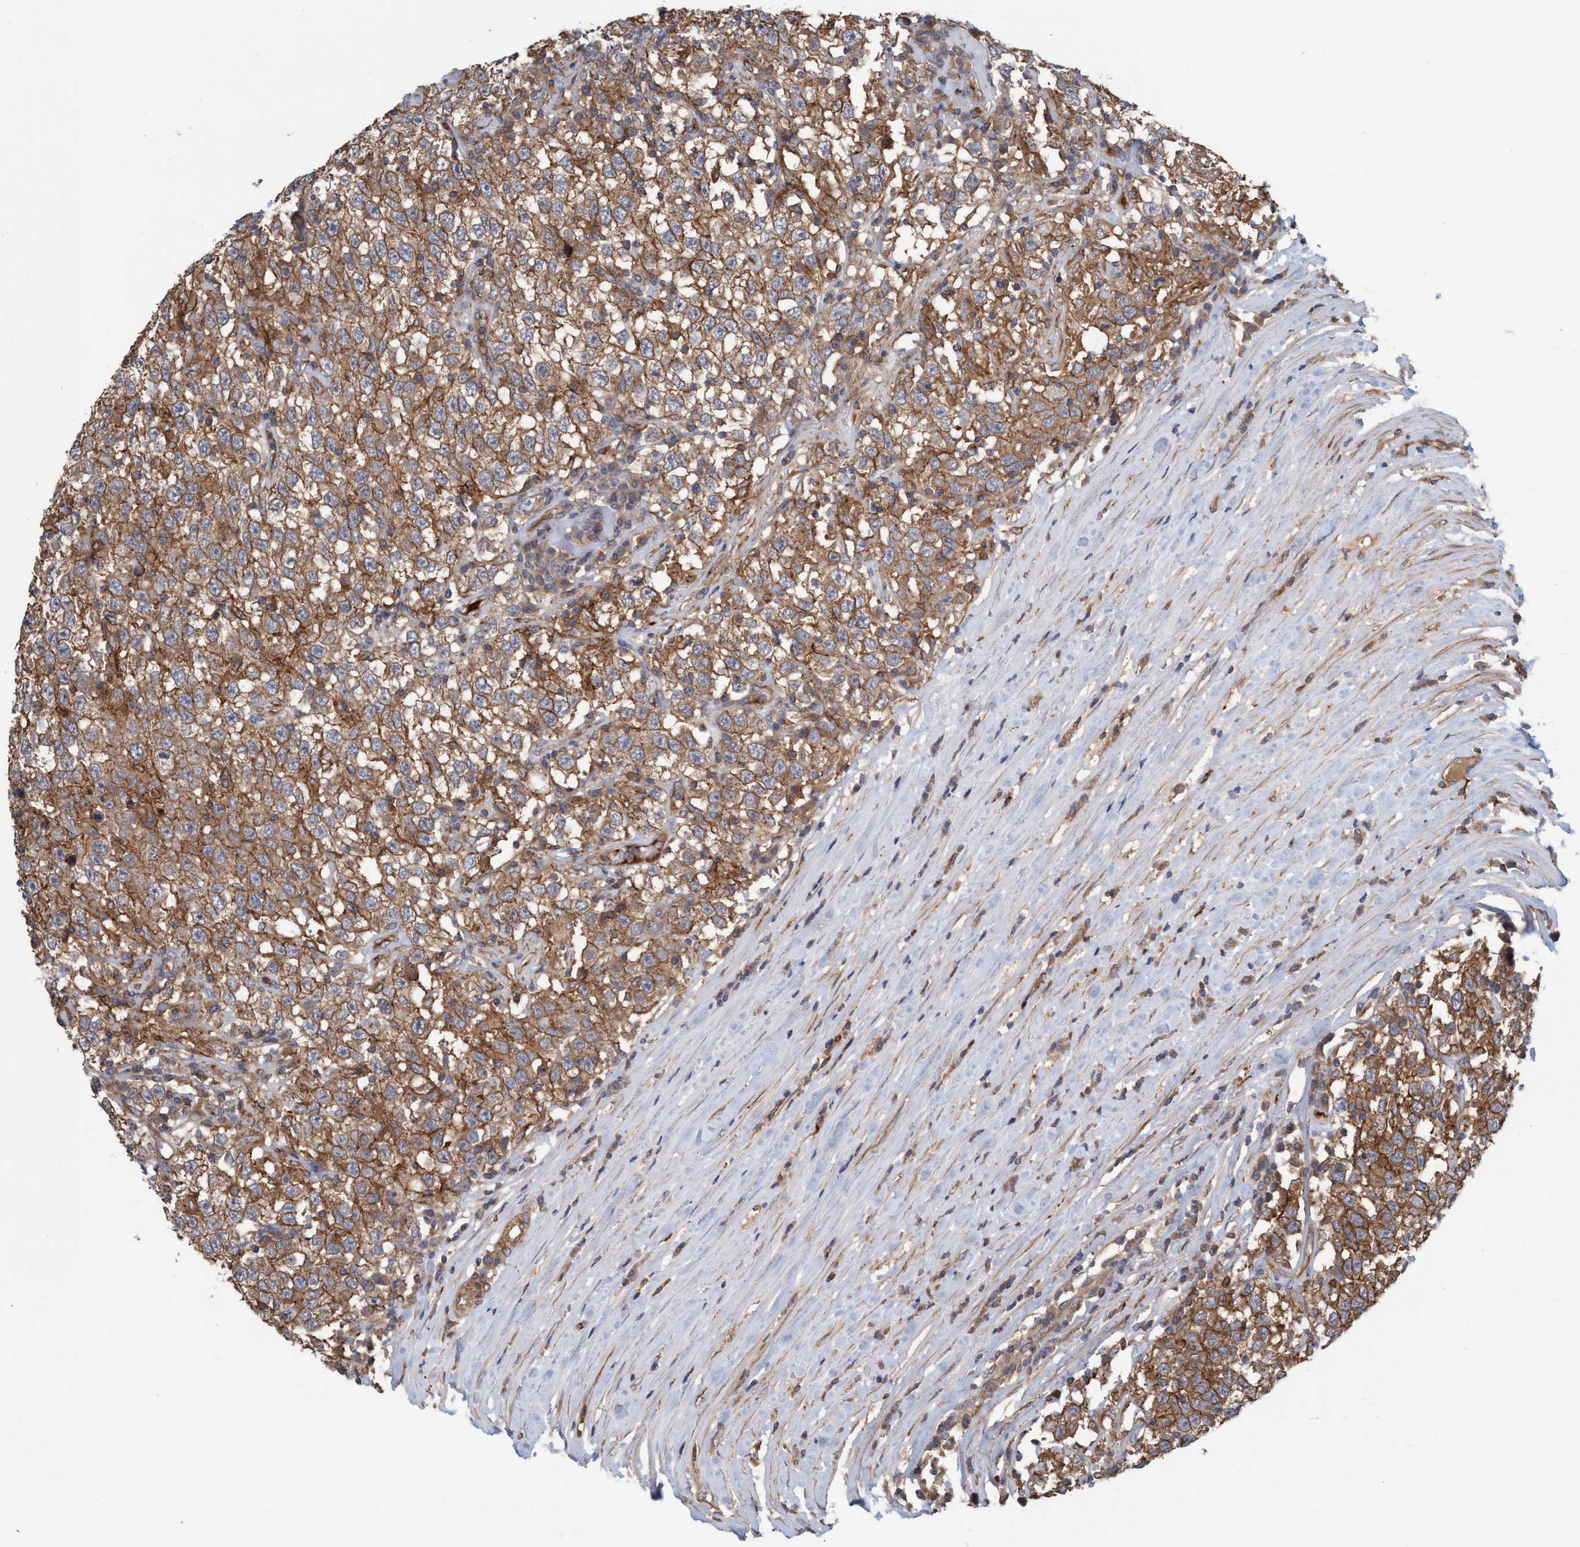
{"staining": {"intensity": "strong", "quantity": ">75%", "location": "cytoplasmic/membranous"}, "tissue": "testis cancer", "cell_type": "Tumor cells", "image_type": "cancer", "snomed": [{"axis": "morphology", "description": "Seminoma, NOS"}, {"axis": "topography", "description": "Testis"}], "caption": "Brown immunohistochemical staining in human testis cancer (seminoma) shows strong cytoplasmic/membranous positivity in about >75% of tumor cells.", "gene": "SPECC1", "patient": {"sex": "male", "age": 41}}